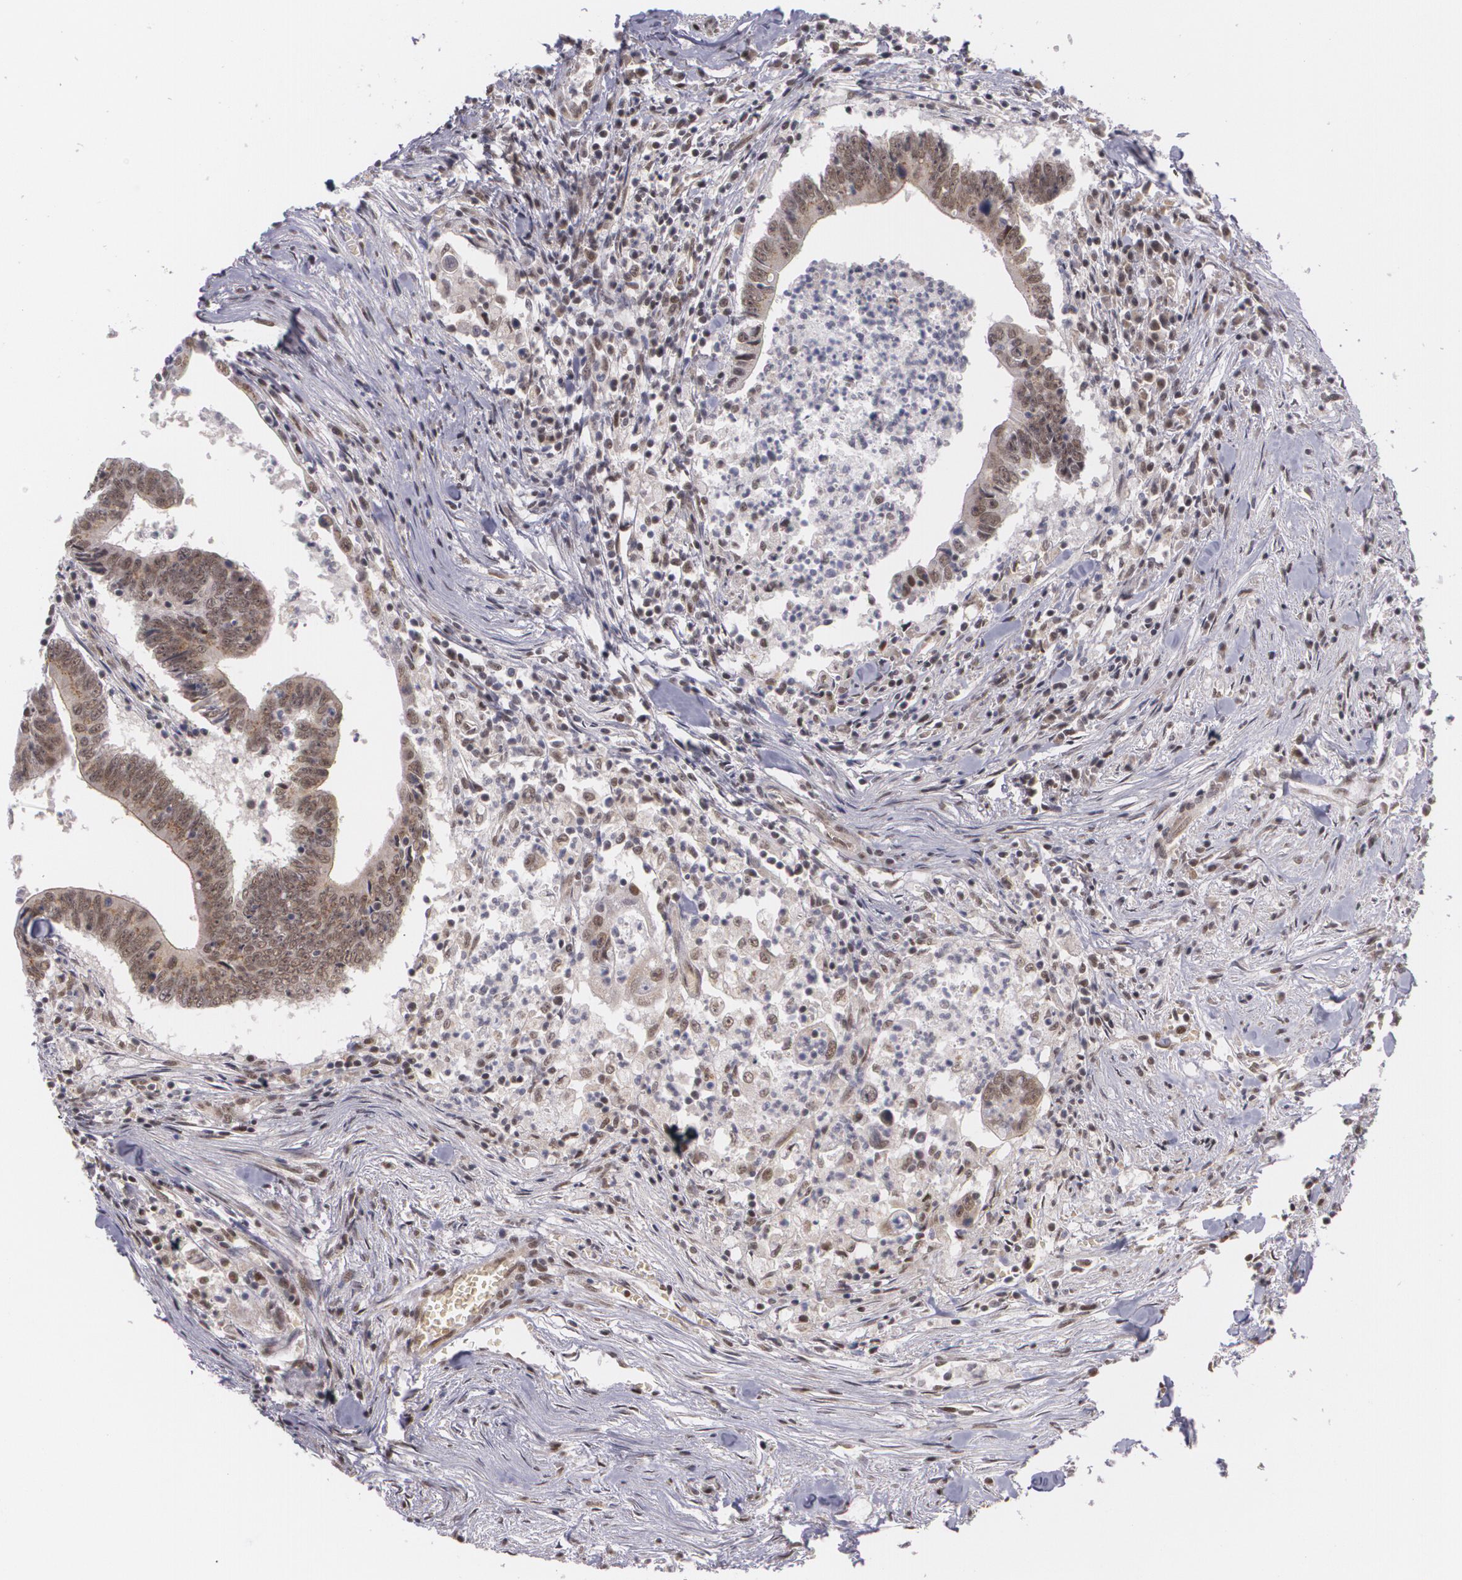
{"staining": {"intensity": "moderate", "quantity": ">75%", "location": "cytoplasmic/membranous,nuclear"}, "tissue": "colorectal cancer", "cell_type": "Tumor cells", "image_type": "cancer", "snomed": [{"axis": "morphology", "description": "Adenocarcinoma, NOS"}, {"axis": "topography", "description": "Colon"}], "caption": "An IHC photomicrograph of neoplastic tissue is shown. Protein staining in brown shows moderate cytoplasmic/membranous and nuclear positivity in colorectal cancer within tumor cells. (DAB IHC, brown staining for protein, blue staining for nuclei).", "gene": "ALX1", "patient": {"sex": "male", "age": 55}}